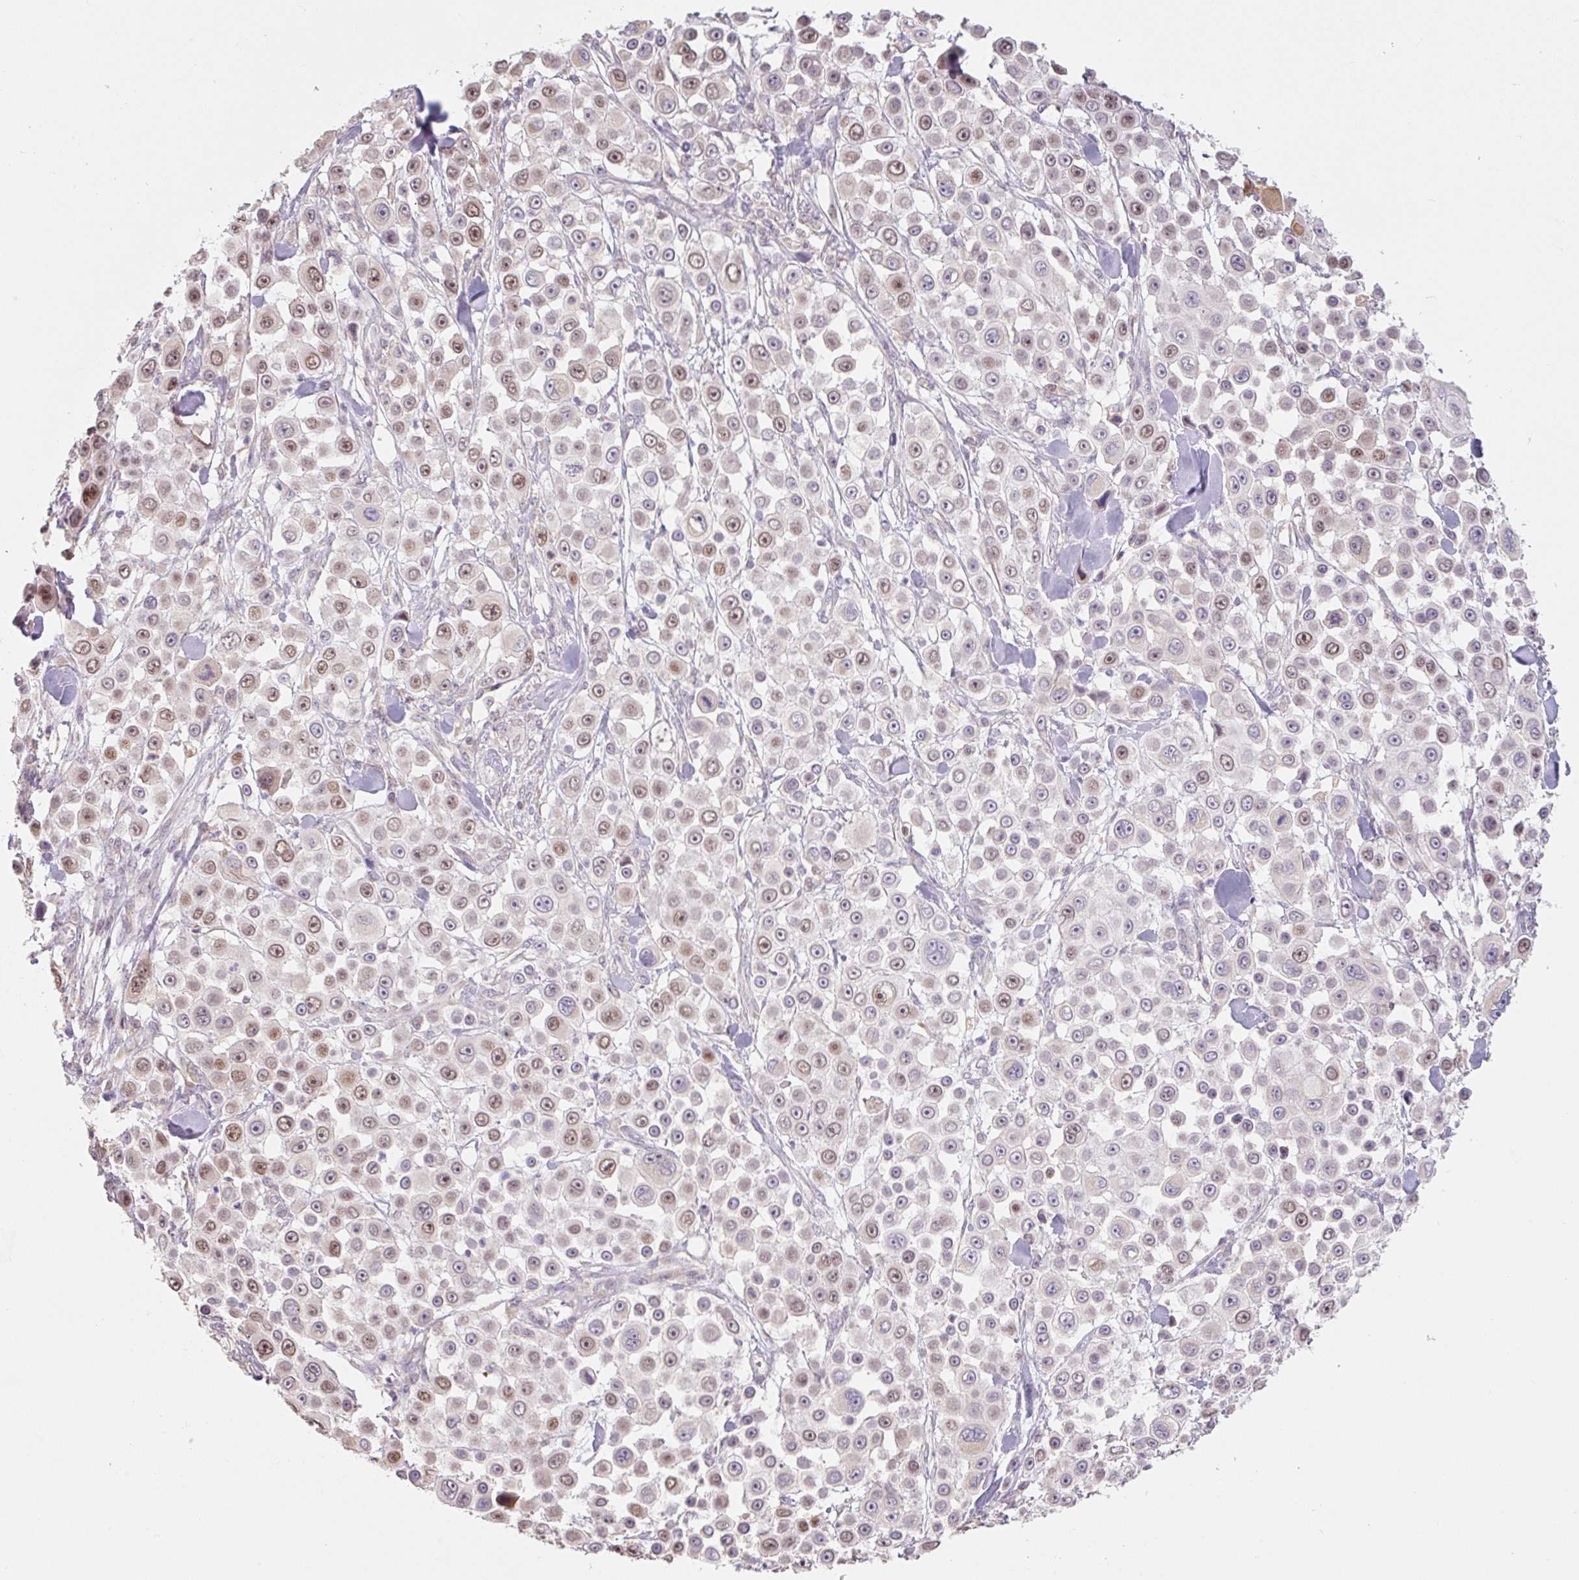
{"staining": {"intensity": "weak", "quantity": "25%-75%", "location": "nuclear"}, "tissue": "skin cancer", "cell_type": "Tumor cells", "image_type": "cancer", "snomed": [{"axis": "morphology", "description": "Squamous cell carcinoma, NOS"}, {"axis": "topography", "description": "Skin"}], "caption": "The image demonstrates staining of skin cancer, revealing weak nuclear protein staining (brown color) within tumor cells. The protein of interest is stained brown, and the nuclei are stained in blue (DAB (3,3'-diaminobenzidine) IHC with brightfield microscopy, high magnification).", "gene": "MIA2", "patient": {"sex": "male", "age": 67}}